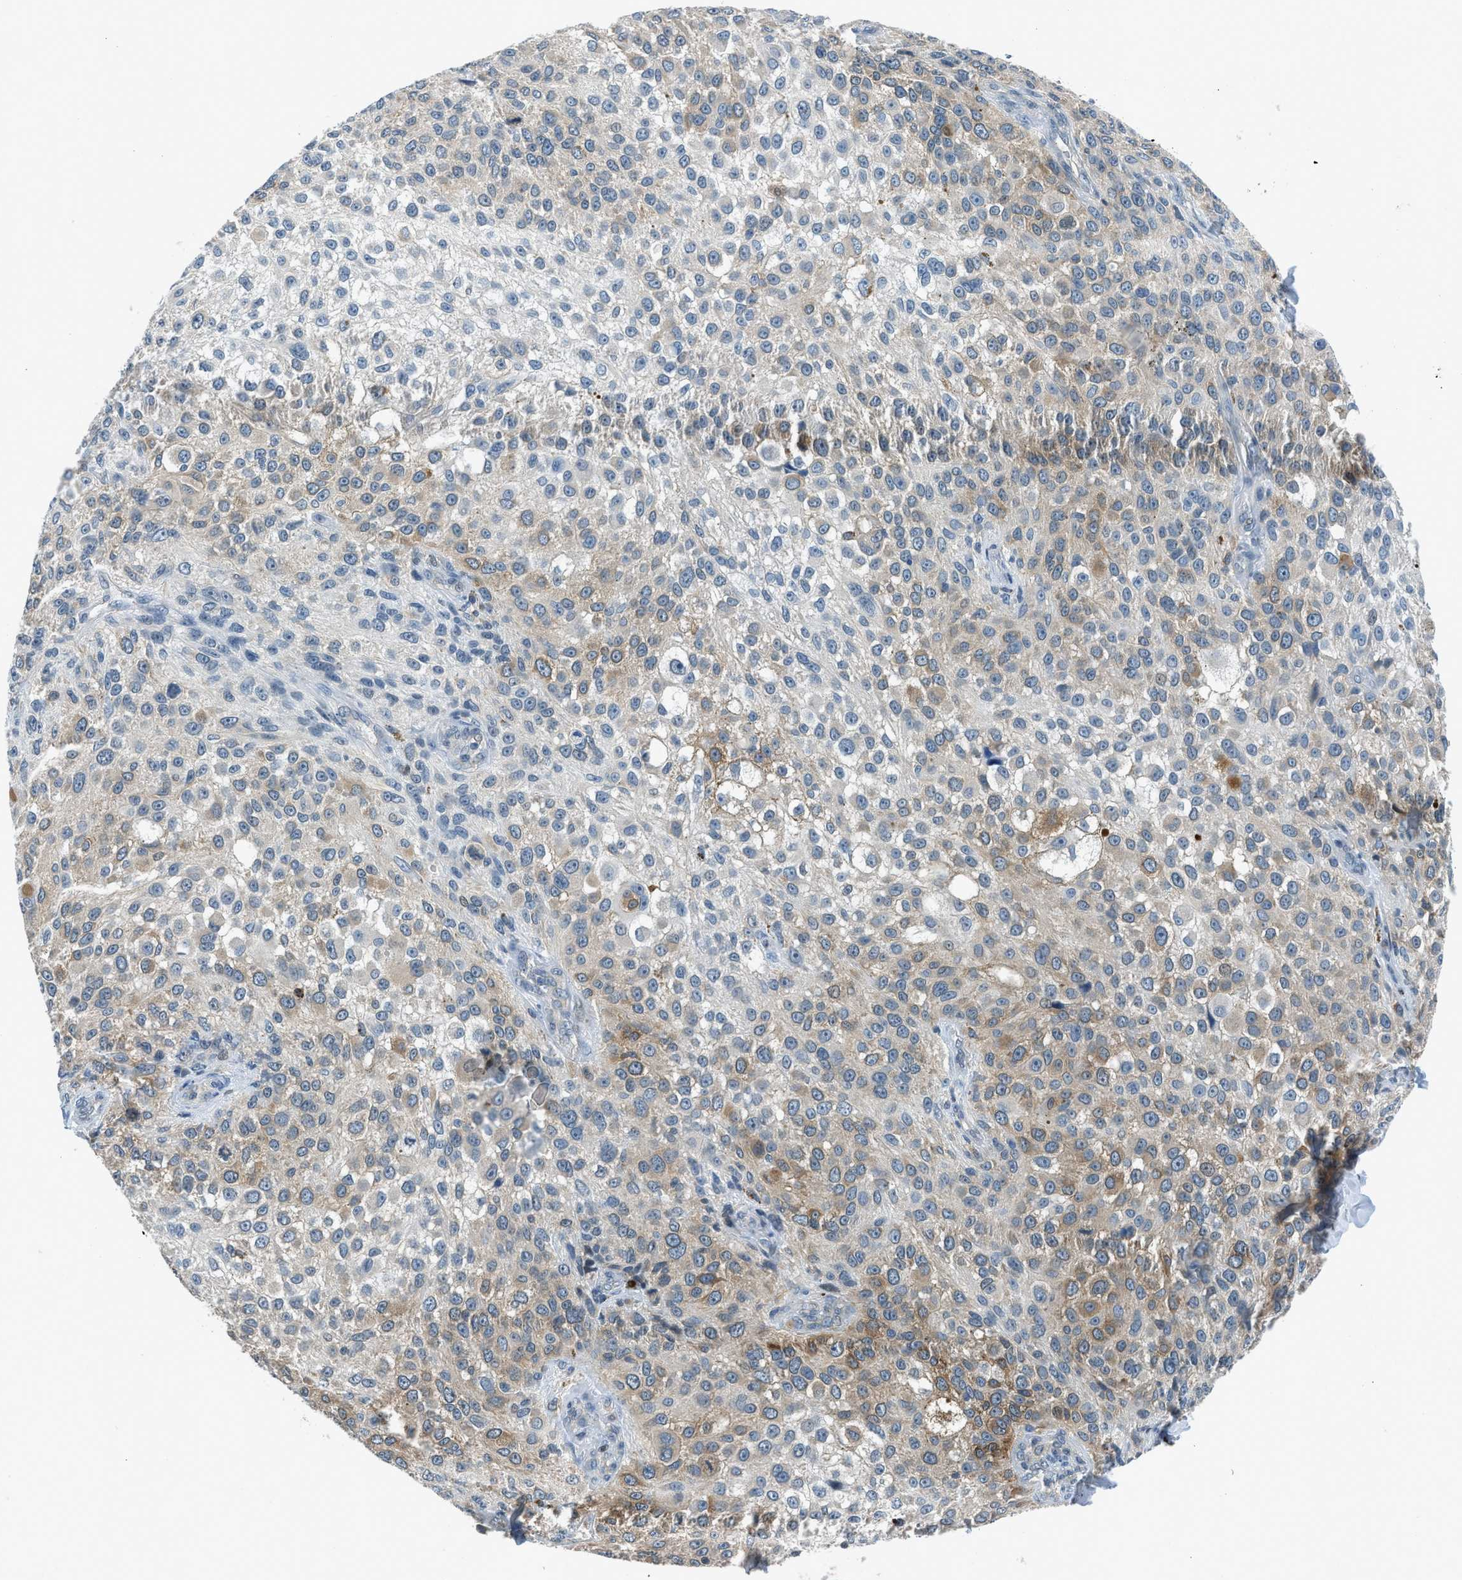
{"staining": {"intensity": "moderate", "quantity": ">75%", "location": "cytoplasmic/membranous"}, "tissue": "melanoma", "cell_type": "Tumor cells", "image_type": "cancer", "snomed": [{"axis": "morphology", "description": "Necrosis, NOS"}, {"axis": "morphology", "description": "Malignant melanoma, NOS"}, {"axis": "topography", "description": "Skin"}], "caption": "About >75% of tumor cells in human malignant melanoma show moderate cytoplasmic/membranous protein positivity as visualized by brown immunohistochemical staining.", "gene": "LMLN", "patient": {"sex": "female", "age": 87}}